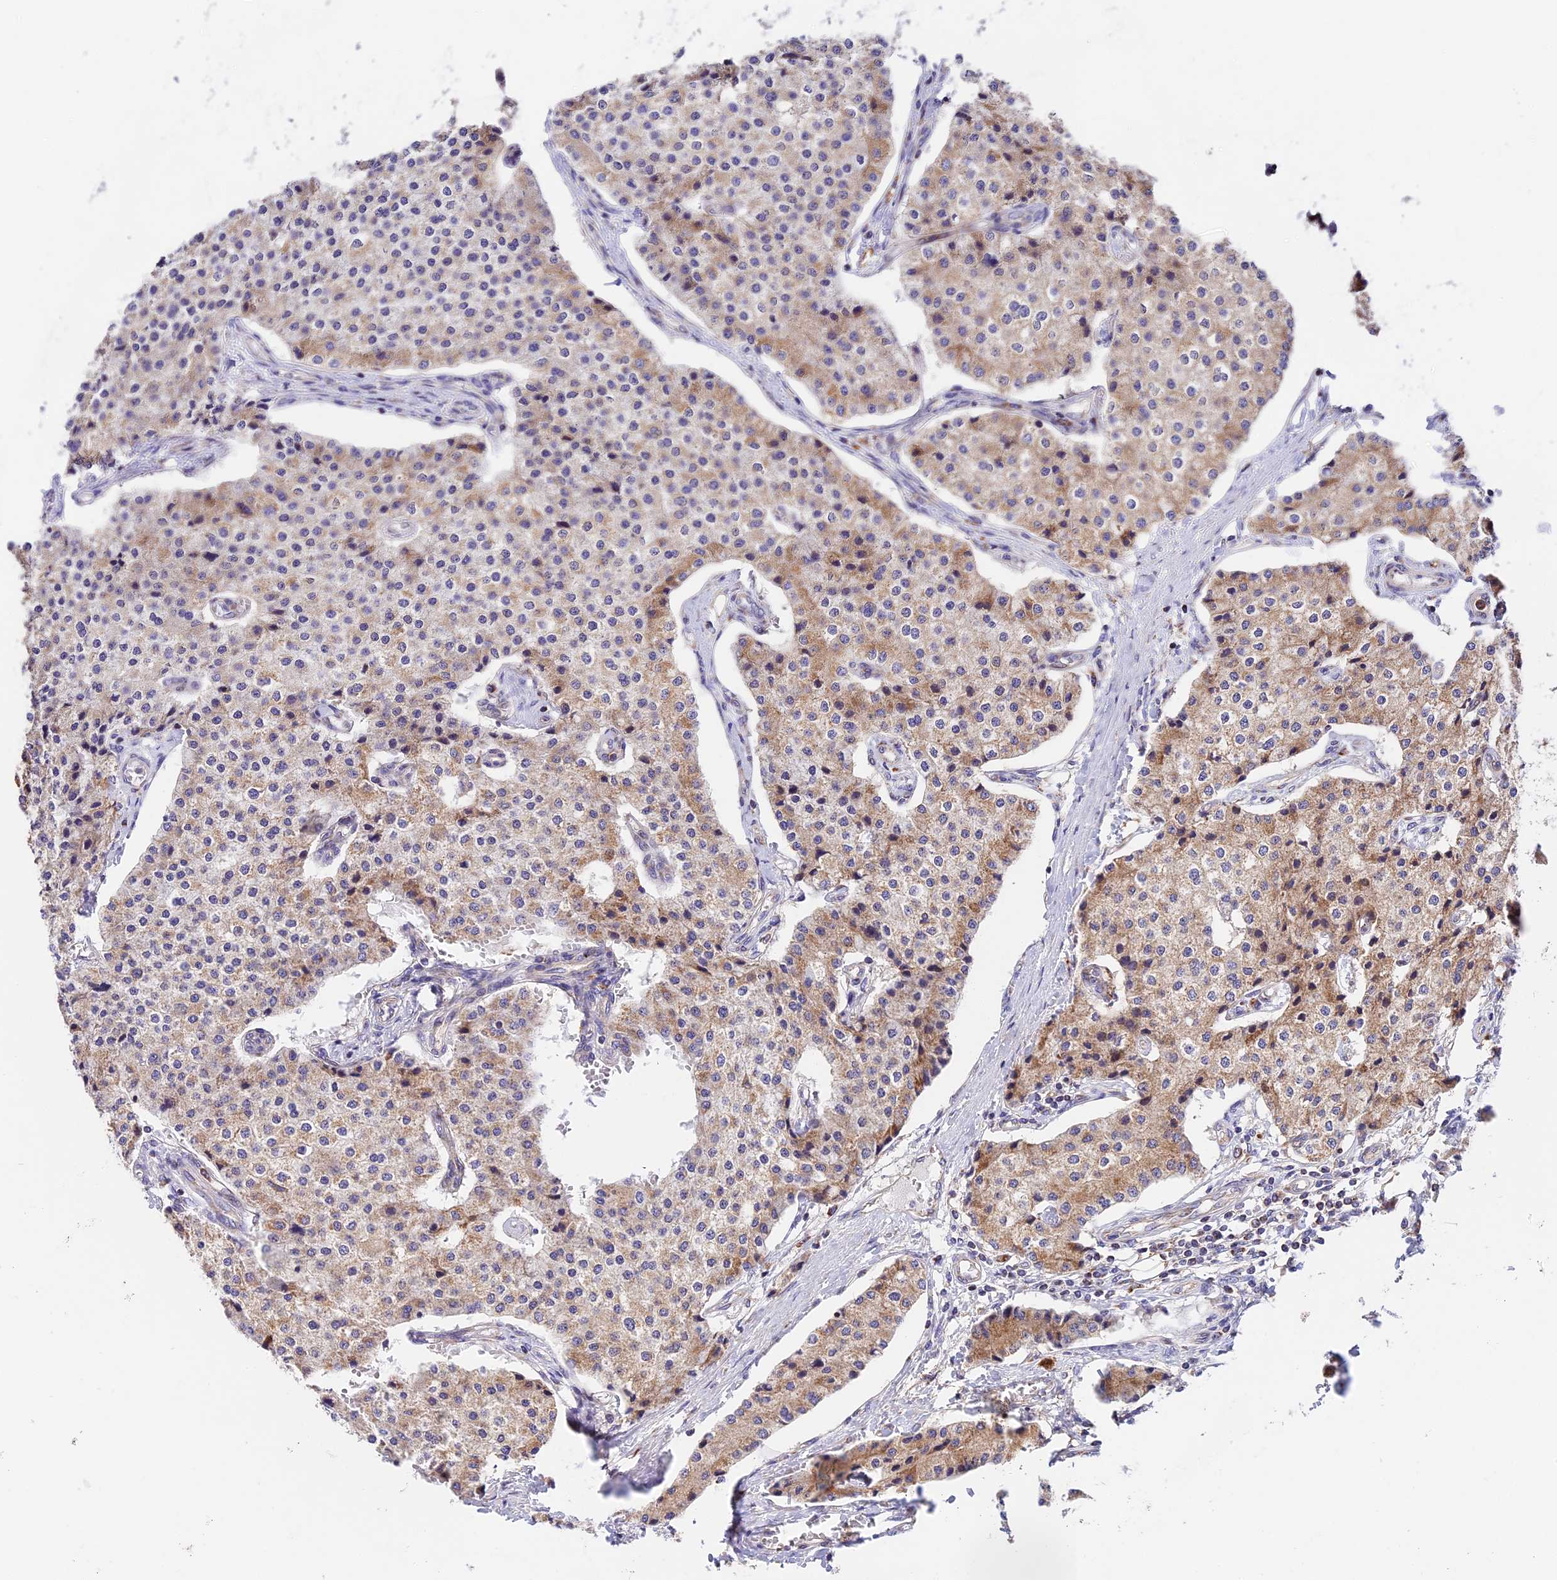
{"staining": {"intensity": "weak", "quantity": "25%-75%", "location": "cytoplasmic/membranous"}, "tissue": "carcinoid", "cell_type": "Tumor cells", "image_type": "cancer", "snomed": [{"axis": "morphology", "description": "Carcinoid, malignant, NOS"}, {"axis": "topography", "description": "Colon"}], "caption": "About 25%-75% of tumor cells in human carcinoid display weak cytoplasmic/membranous protein expression as visualized by brown immunohistochemical staining.", "gene": "MRAS", "patient": {"sex": "female", "age": 52}}